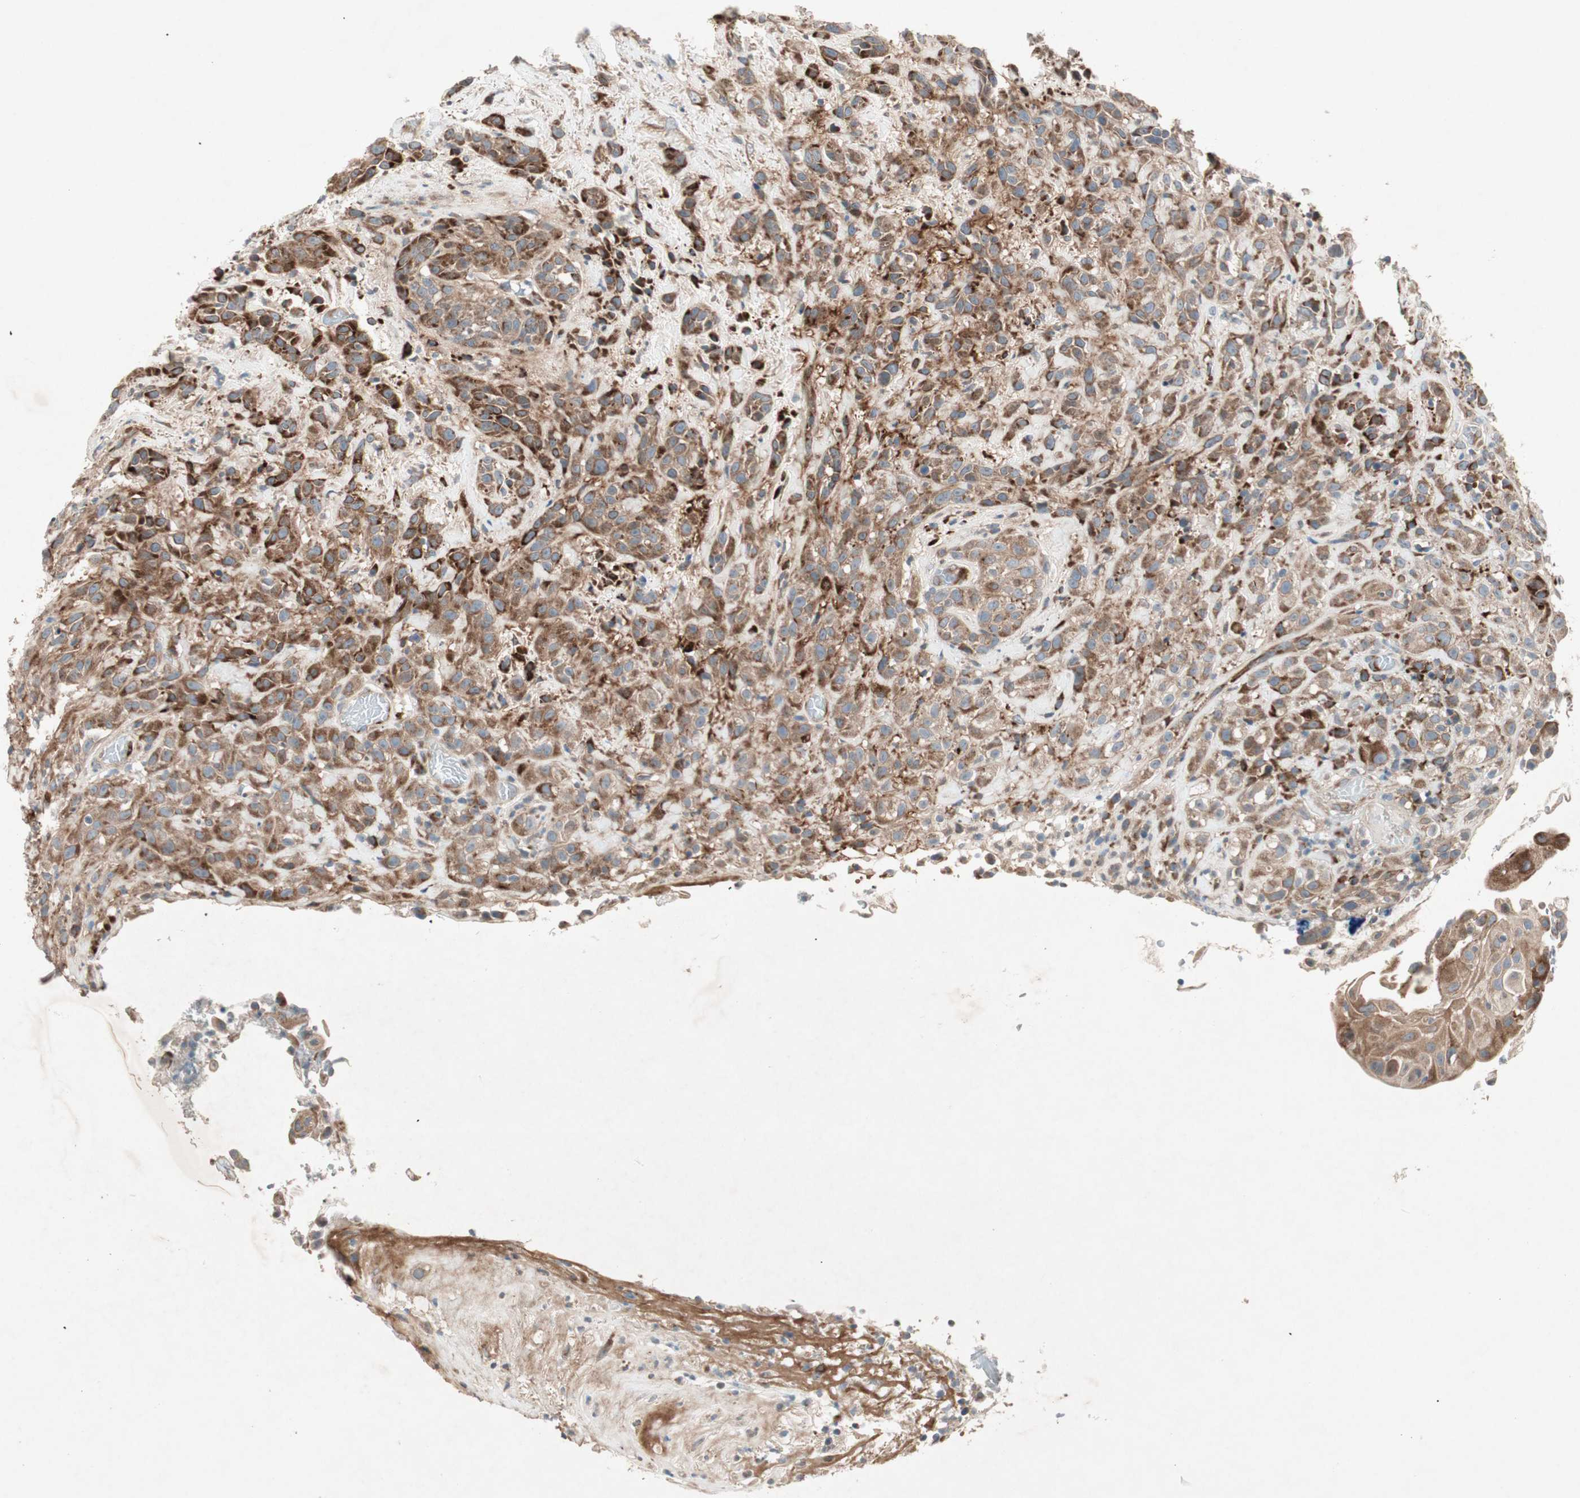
{"staining": {"intensity": "strong", "quantity": ">75%", "location": "cytoplasmic/membranous"}, "tissue": "head and neck cancer", "cell_type": "Tumor cells", "image_type": "cancer", "snomed": [{"axis": "morphology", "description": "Squamous cell carcinoma, NOS"}, {"axis": "topography", "description": "Head-Neck"}], "caption": "A brown stain labels strong cytoplasmic/membranous staining of a protein in human head and neck cancer (squamous cell carcinoma) tumor cells.", "gene": "APOO", "patient": {"sex": "male", "age": 62}}